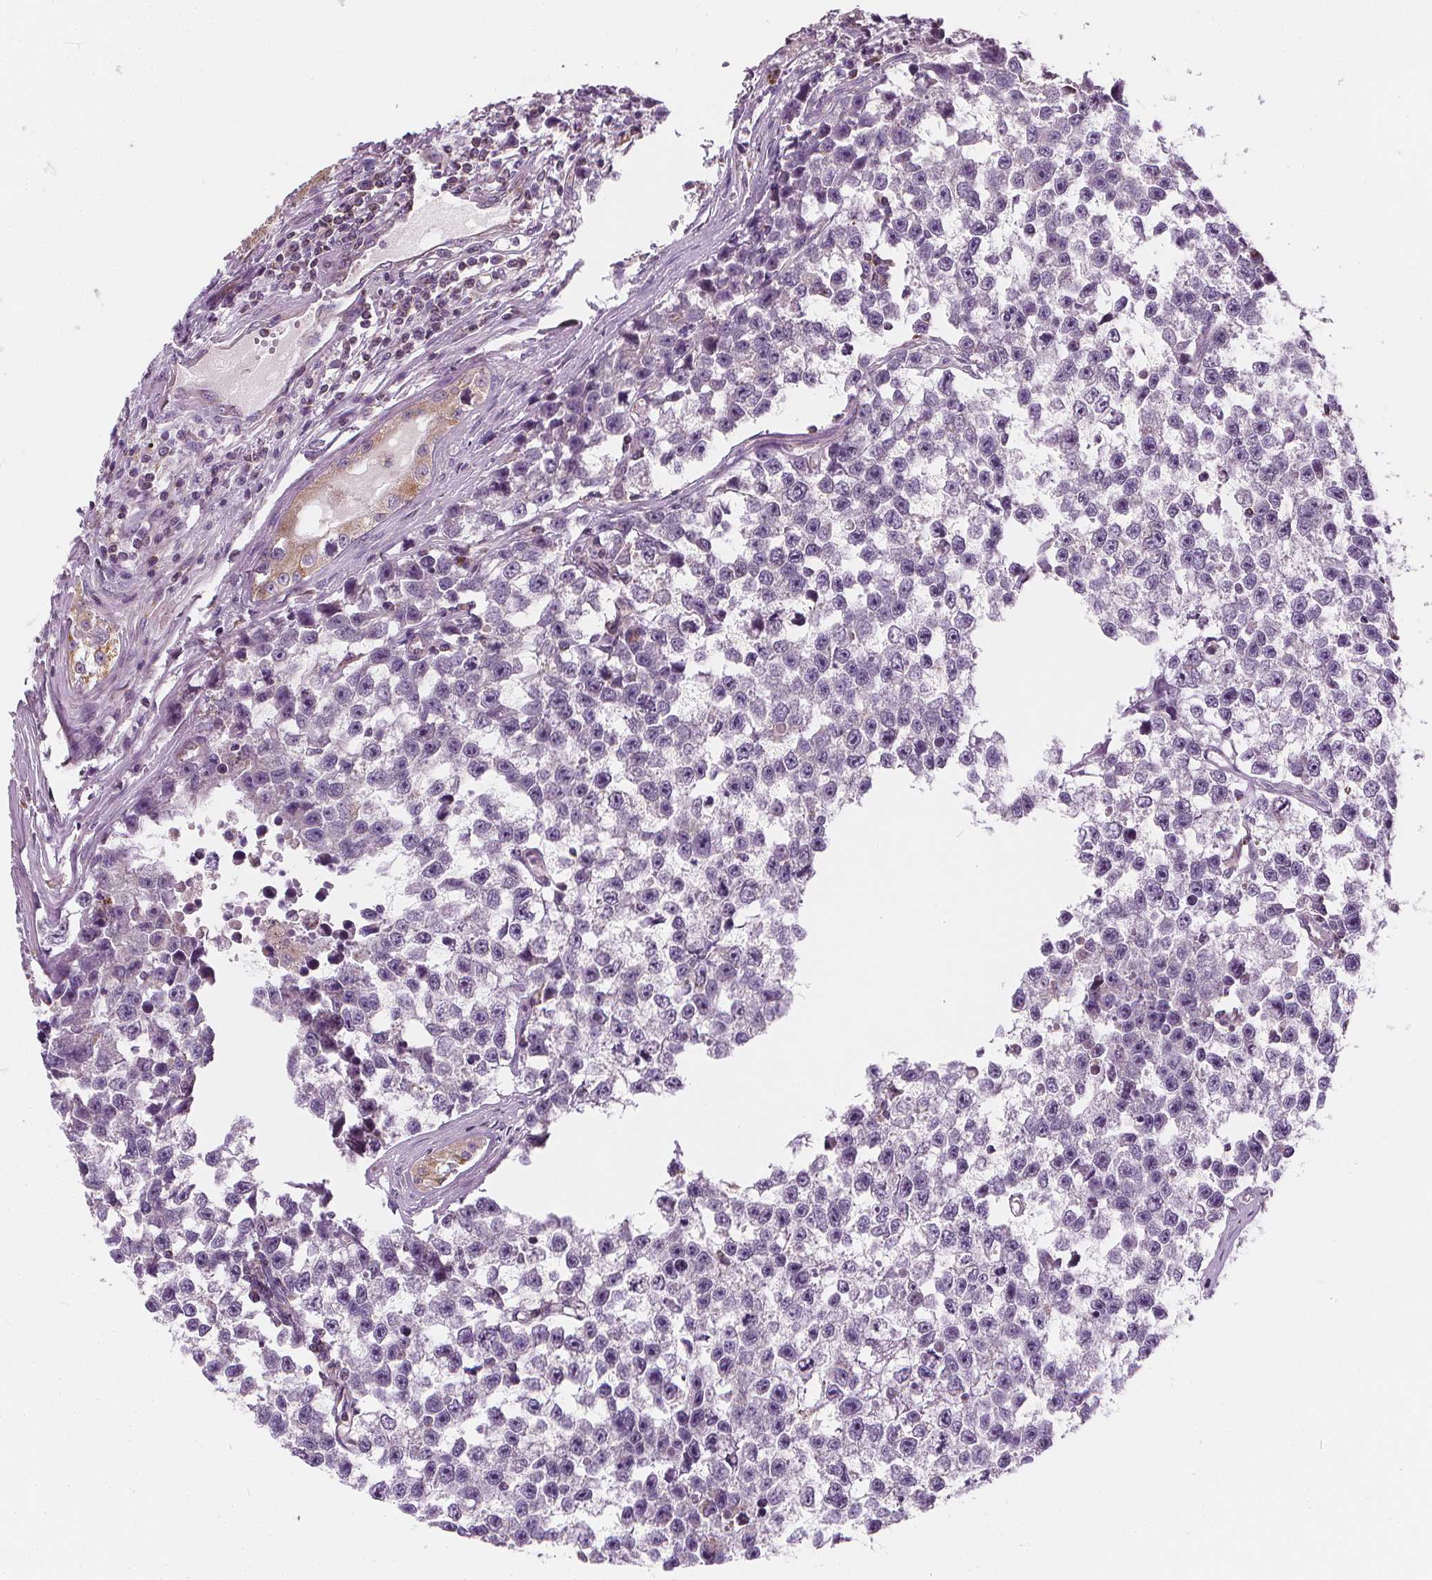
{"staining": {"intensity": "negative", "quantity": "none", "location": "none"}, "tissue": "testis cancer", "cell_type": "Tumor cells", "image_type": "cancer", "snomed": [{"axis": "morphology", "description": "Seminoma, NOS"}, {"axis": "topography", "description": "Testis"}], "caption": "Testis cancer (seminoma) was stained to show a protein in brown. There is no significant staining in tumor cells. The staining is performed using DAB brown chromogen with nuclei counter-stained in using hematoxylin.", "gene": "RAB20", "patient": {"sex": "male", "age": 26}}